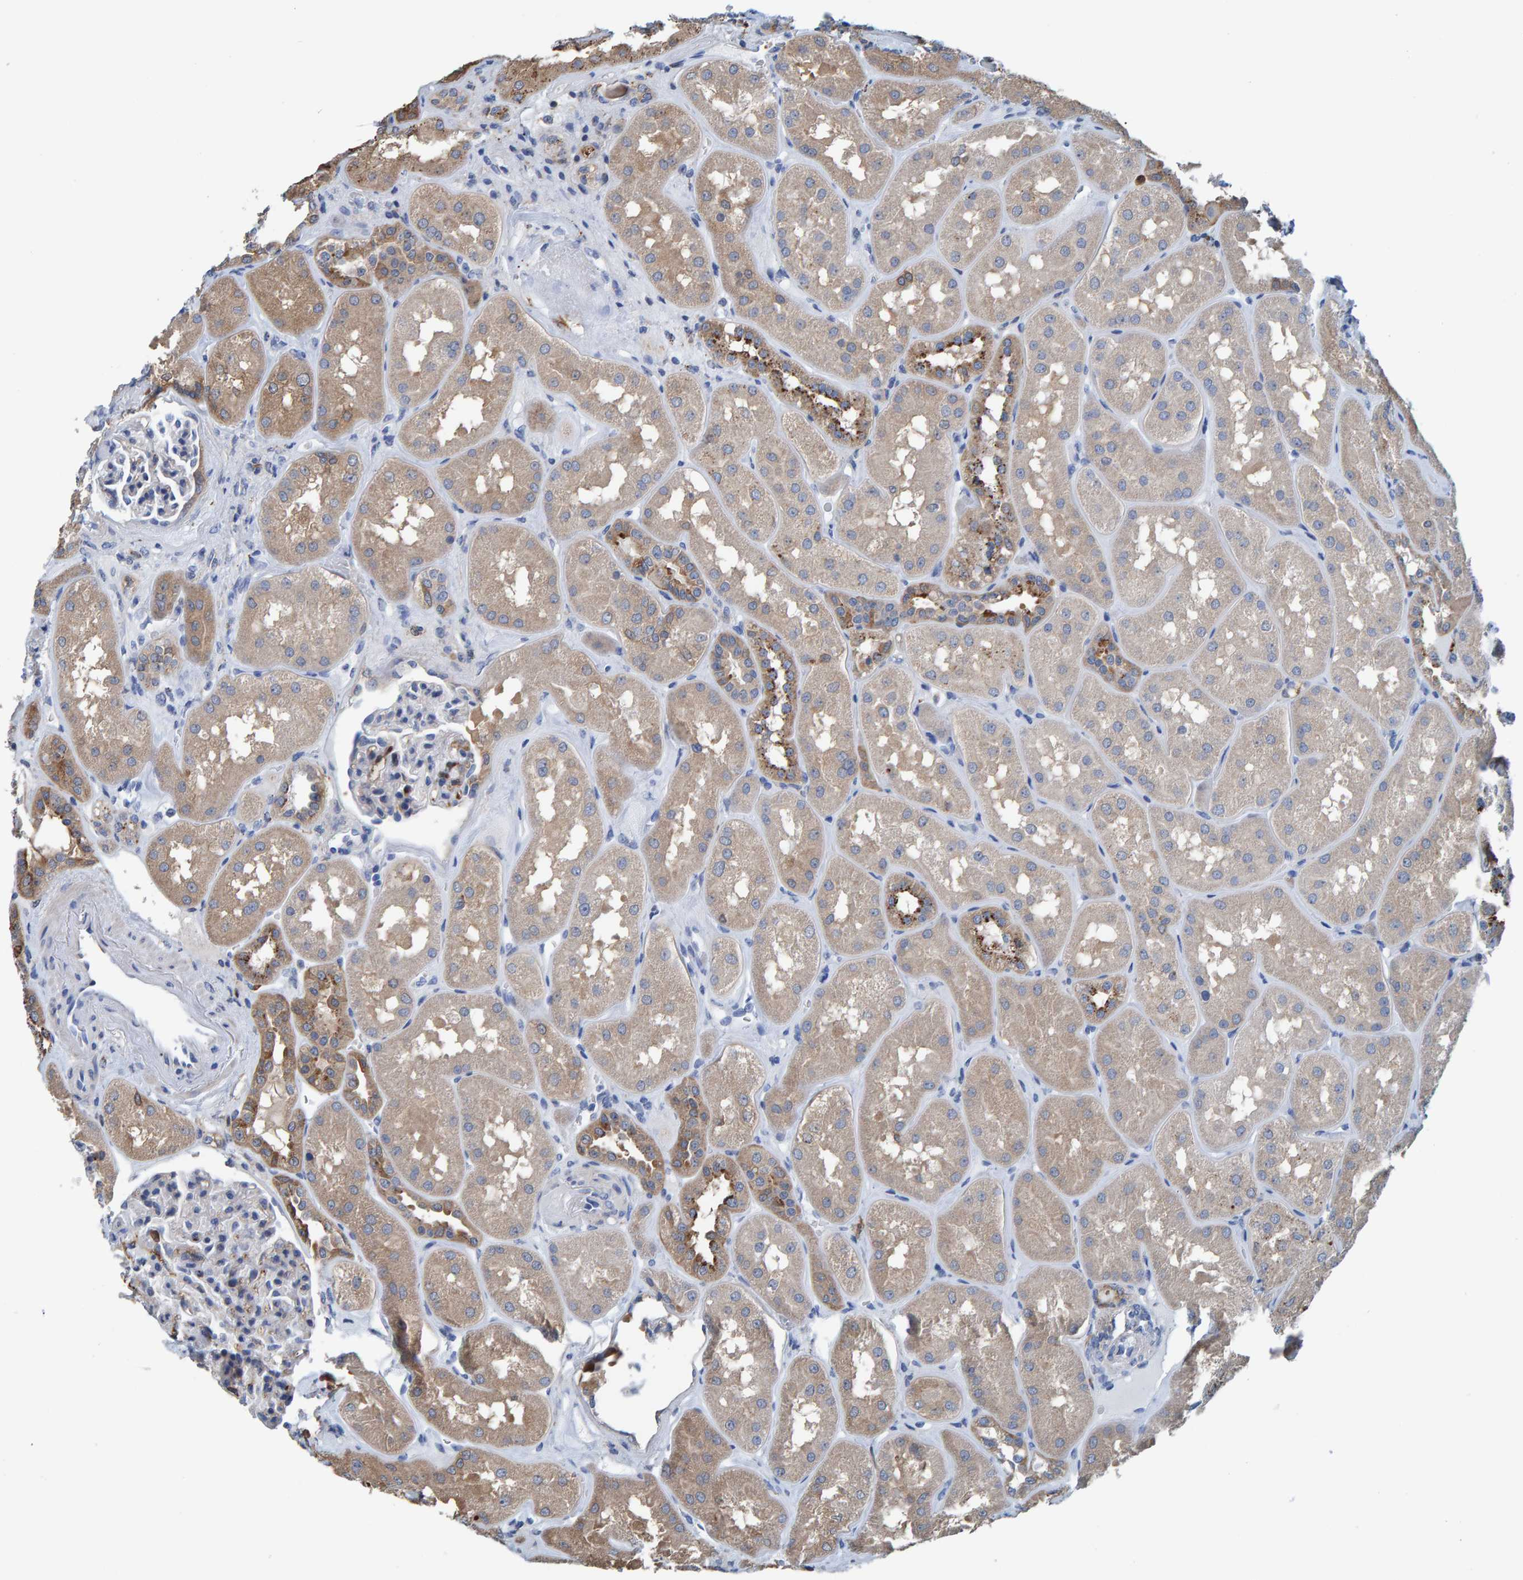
{"staining": {"intensity": "weak", "quantity": "<25%", "location": "cytoplasmic/membranous"}, "tissue": "renal cancer", "cell_type": "Tumor cells", "image_type": "cancer", "snomed": [{"axis": "morphology", "description": "Normal tissue, NOS"}, {"axis": "morphology", "description": "Adenocarcinoma, NOS"}, {"axis": "topography", "description": "Kidney"}], "caption": "Tumor cells show no significant staining in renal cancer.", "gene": "IDO1", "patient": {"sex": "female", "age": 72}}